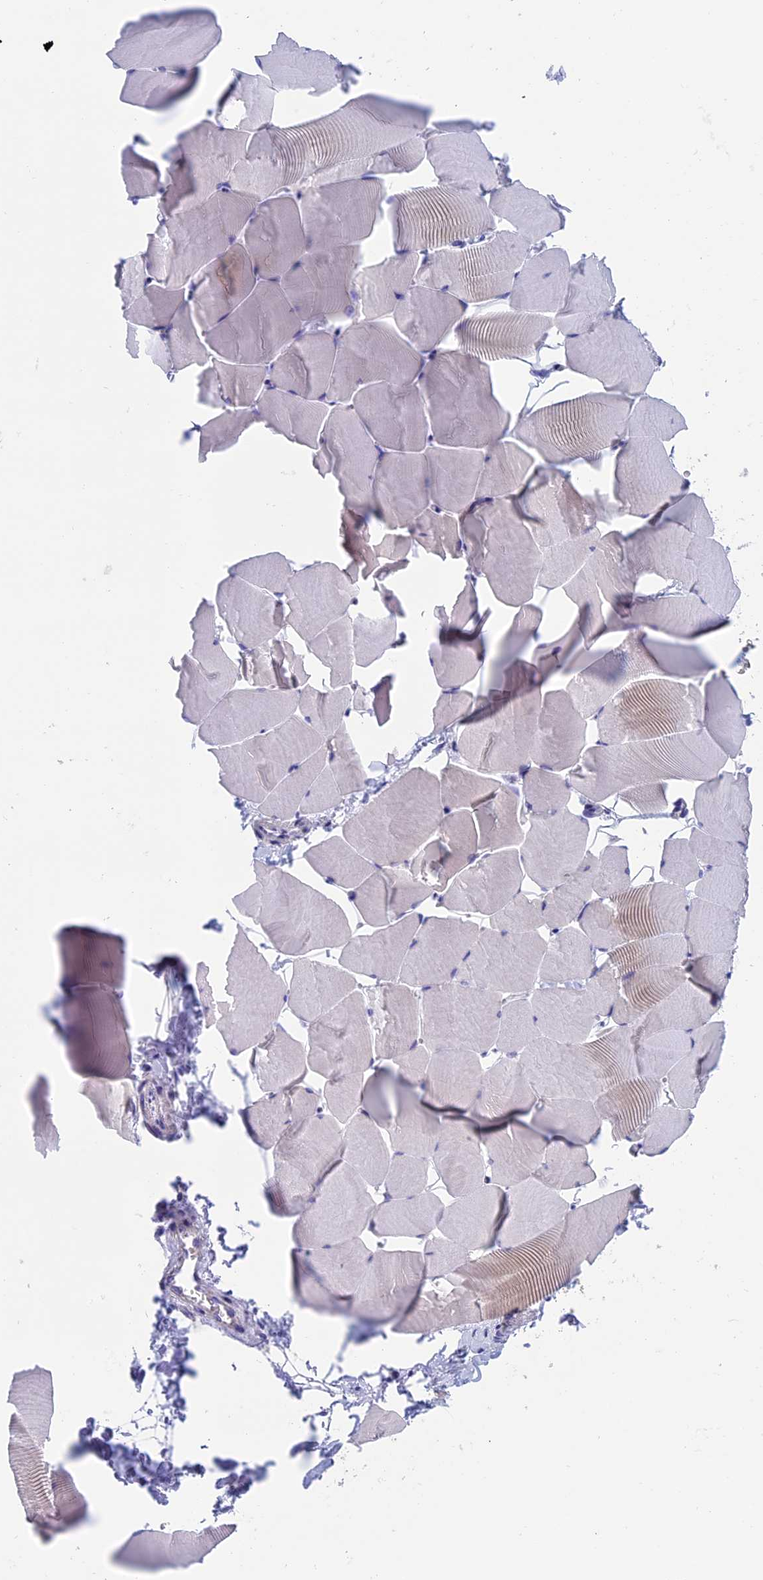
{"staining": {"intensity": "weak", "quantity": "25%-75%", "location": "cytoplasmic/membranous"}, "tissue": "skeletal muscle", "cell_type": "Myocytes", "image_type": "normal", "snomed": [{"axis": "morphology", "description": "Normal tissue, NOS"}, {"axis": "topography", "description": "Skeletal muscle"}], "caption": "Protein positivity by immunohistochemistry (IHC) shows weak cytoplasmic/membranous staining in about 25%-75% of myocytes in normal skeletal muscle. The staining is performed using DAB (3,3'-diaminobenzidine) brown chromogen to label protein expression. The nuclei are counter-stained blue using hematoxylin.", "gene": "SEPTIN1", "patient": {"sex": "male", "age": 25}}